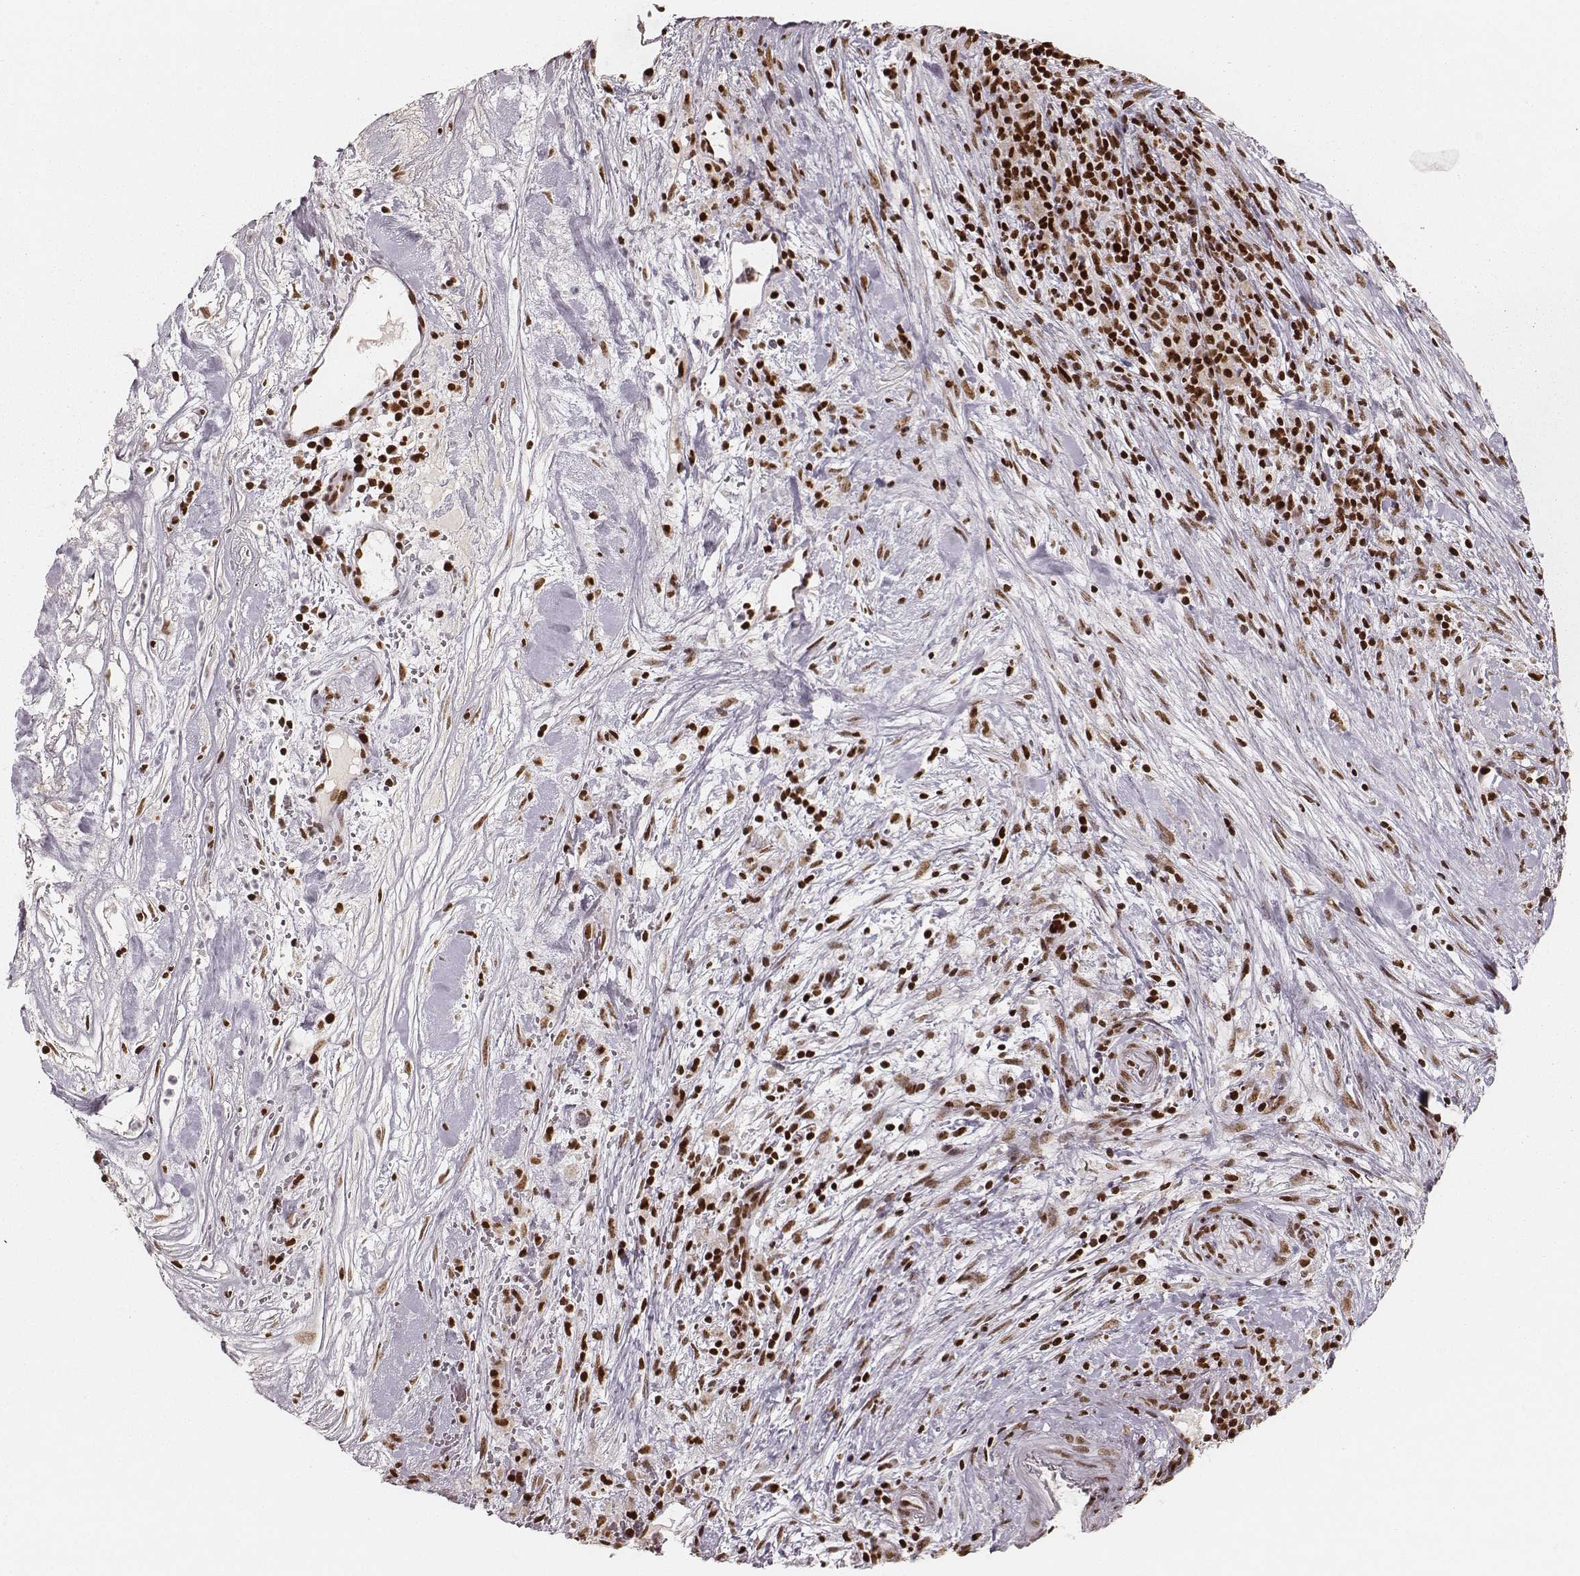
{"staining": {"intensity": "strong", "quantity": ">75%", "location": "nuclear"}, "tissue": "pancreatic cancer", "cell_type": "Tumor cells", "image_type": "cancer", "snomed": [{"axis": "morphology", "description": "Adenocarcinoma, NOS"}, {"axis": "topography", "description": "Pancreas"}], "caption": "Immunohistochemistry of pancreatic cancer shows high levels of strong nuclear expression in approximately >75% of tumor cells. Using DAB (brown) and hematoxylin (blue) stains, captured at high magnification using brightfield microscopy.", "gene": "PARP1", "patient": {"sex": "male", "age": 44}}